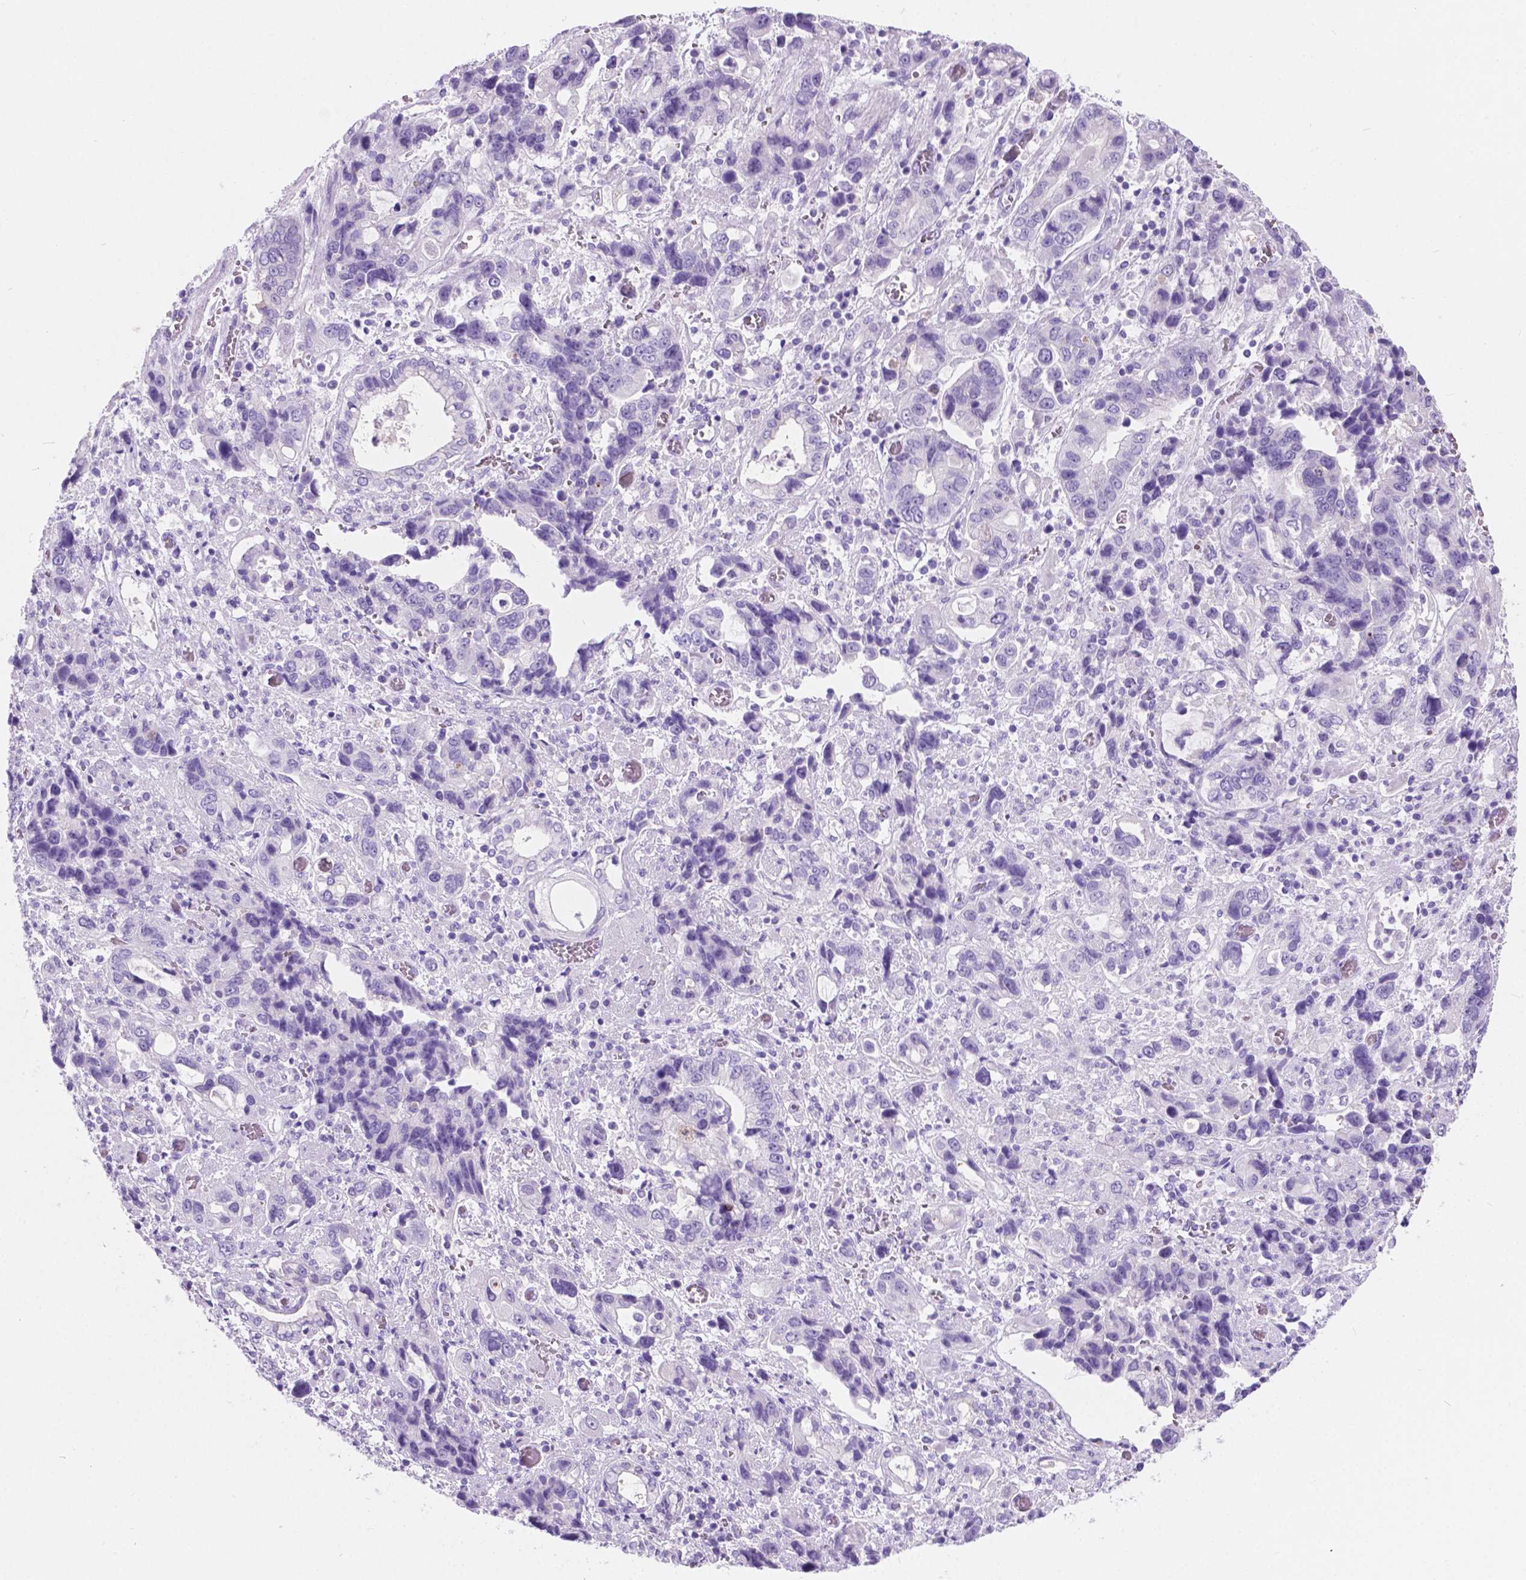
{"staining": {"intensity": "negative", "quantity": "none", "location": "none"}, "tissue": "stomach cancer", "cell_type": "Tumor cells", "image_type": "cancer", "snomed": [{"axis": "morphology", "description": "Adenocarcinoma, NOS"}, {"axis": "topography", "description": "Stomach, upper"}], "caption": "Immunohistochemistry (IHC) of human stomach cancer demonstrates no staining in tumor cells.", "gene": "ARMS2", "patient": {"sex": "female", "age": 81}}